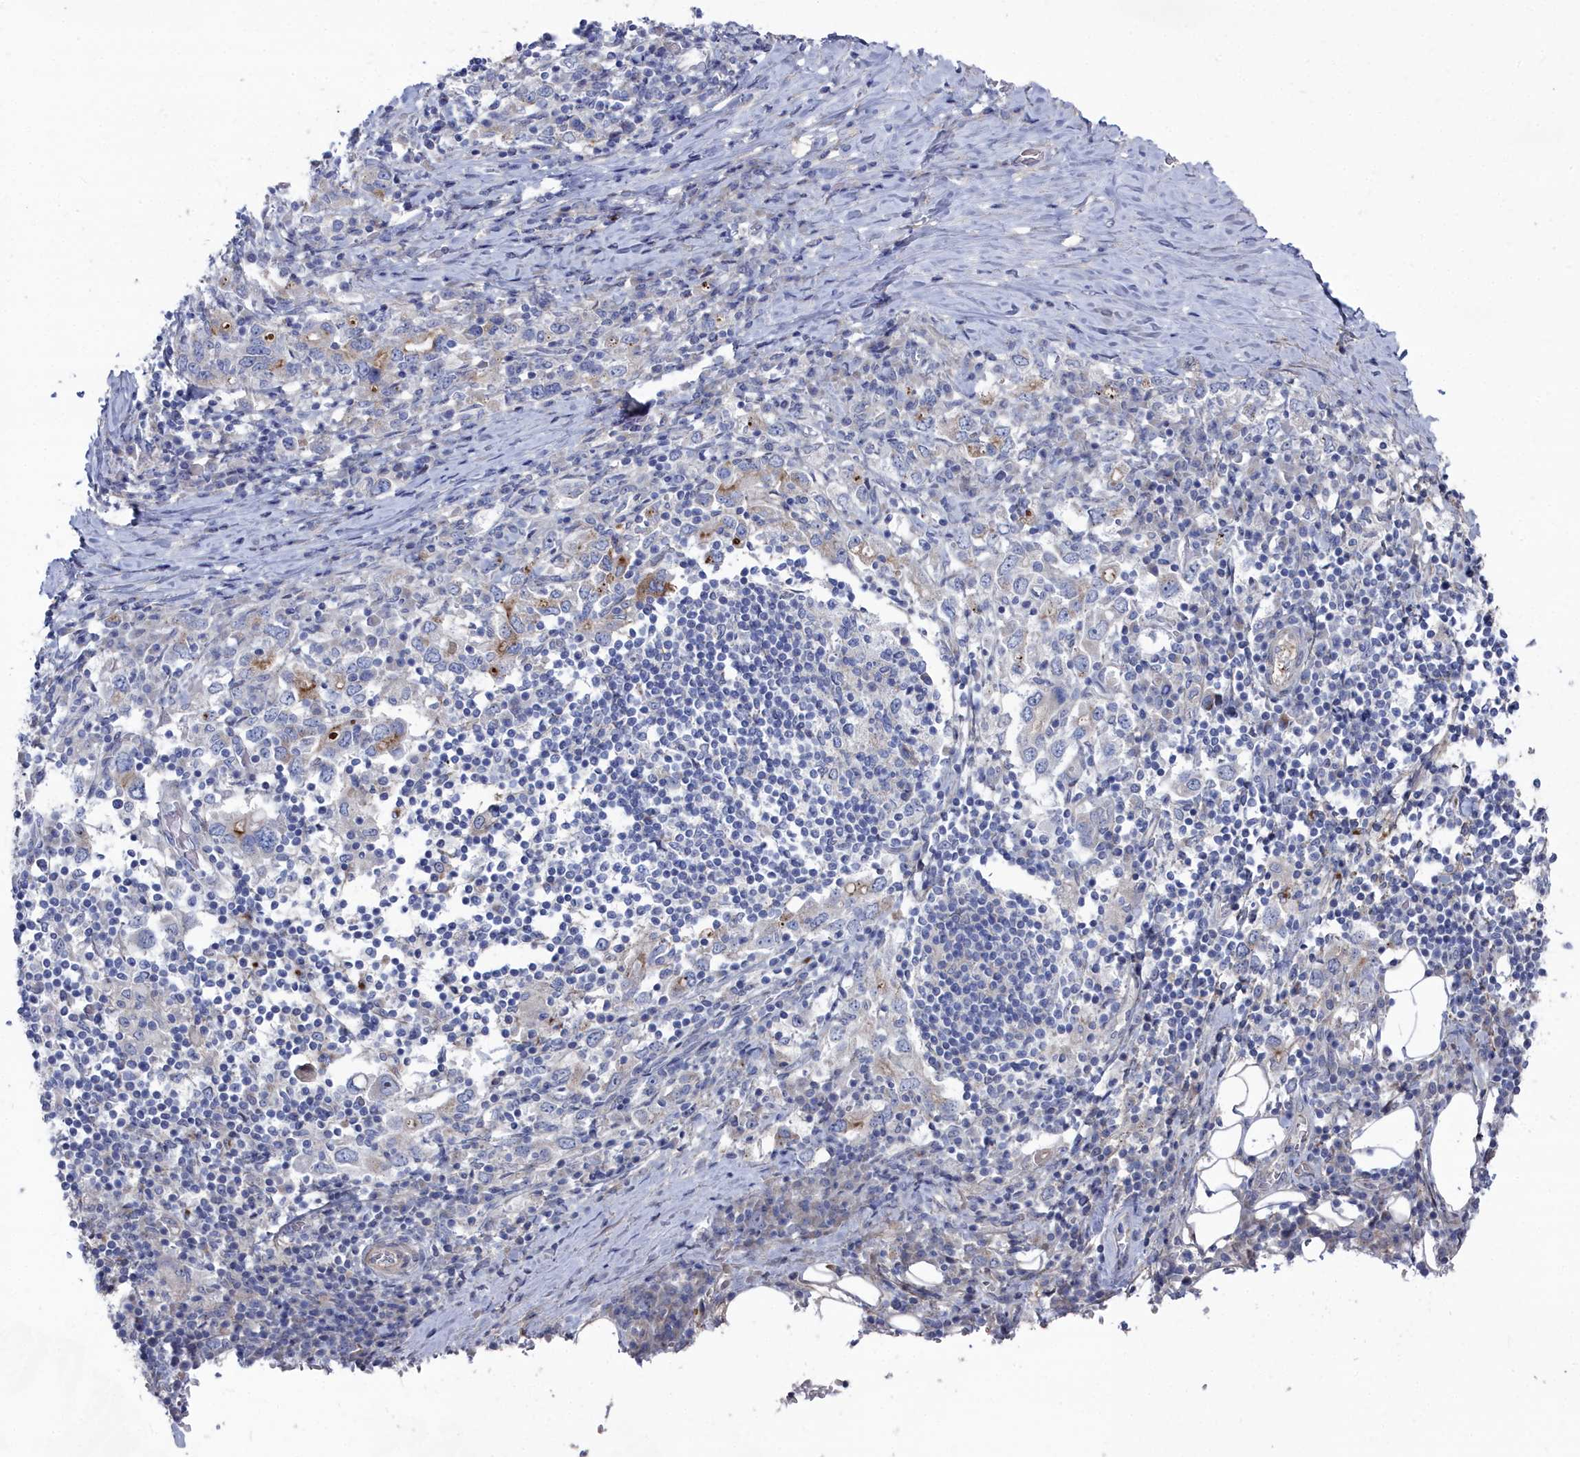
{"staining": {"intensity": "moderate", "quantity": "<25%", "location": "cytoplasmic/membranous"}, "tissue": "stomach cancer", "cell_type": "Tumor cells", "image_type": "cancer", "snomed": [{"axis": "morphology", "description": "Adenocarcinoma, NOS"}, {"axis": "topography", "description": "Stomach, upper"}, {"axis": "topography", "description": "Stomach"}], "caption": "Stomach cancer stained with a brown dye exhibits moderate cytoplasmic/membranous positive staining in about <25% of tumor cells.", "gene": "SHISAL2A", "patient": {"sex": "male", "age": 62}}